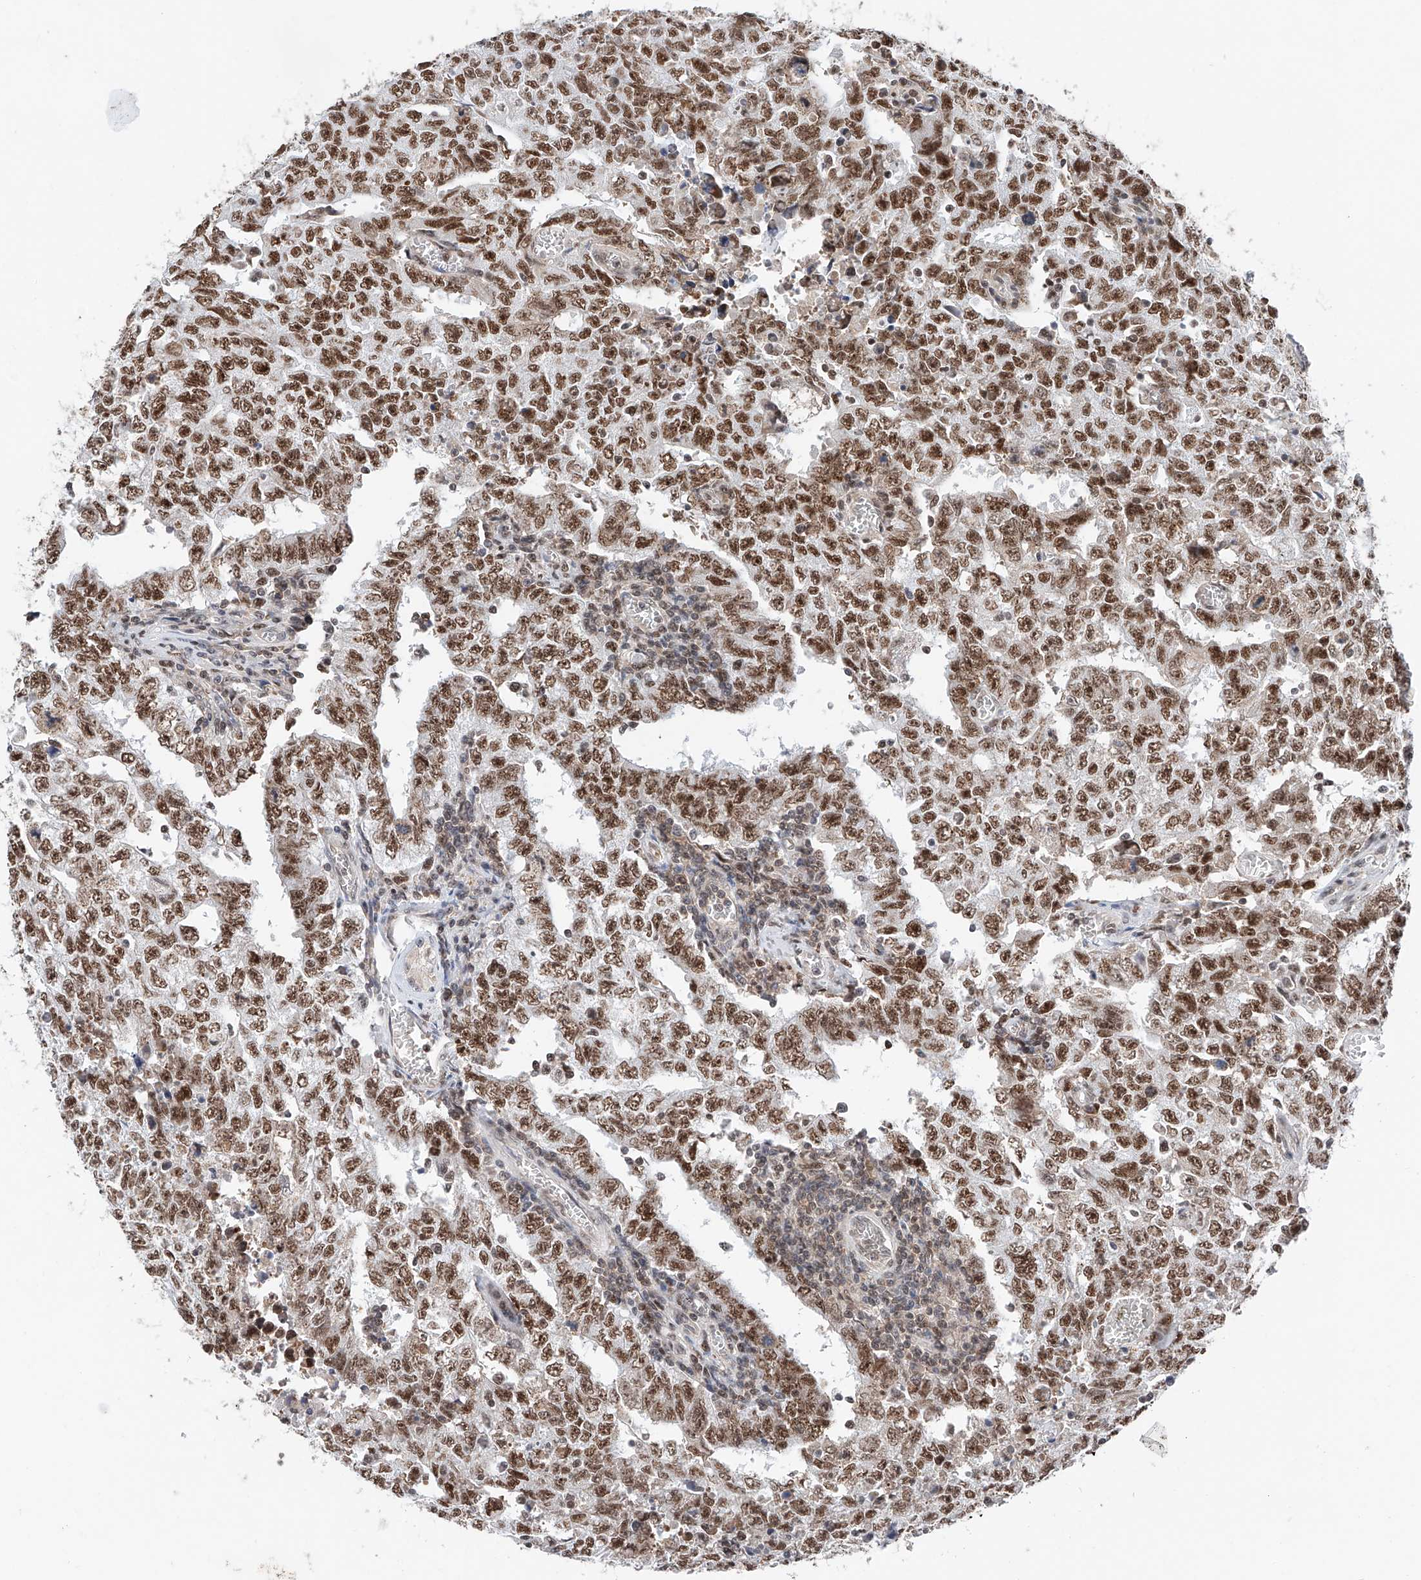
{"staining": {"intensity": "moderate", "quantity": ">75%", "location": "nuclear"}, "tissue": "testis cancer", "cell_type": "Tumor cells", "image_type": "cancer", "snomed": [{"axis": "morphology", "description": "Carcinoma, Embryonal, NOS"}, {"axis": "topography", "description": "Testis"}], "caption": "Human testis cancer stained for a protein (brown) exhibits moderate nuclear positive staining in about >75% of tumor cells.", "gene": "SNRNP200", "patient": {"sex": "male", "age": 26}}